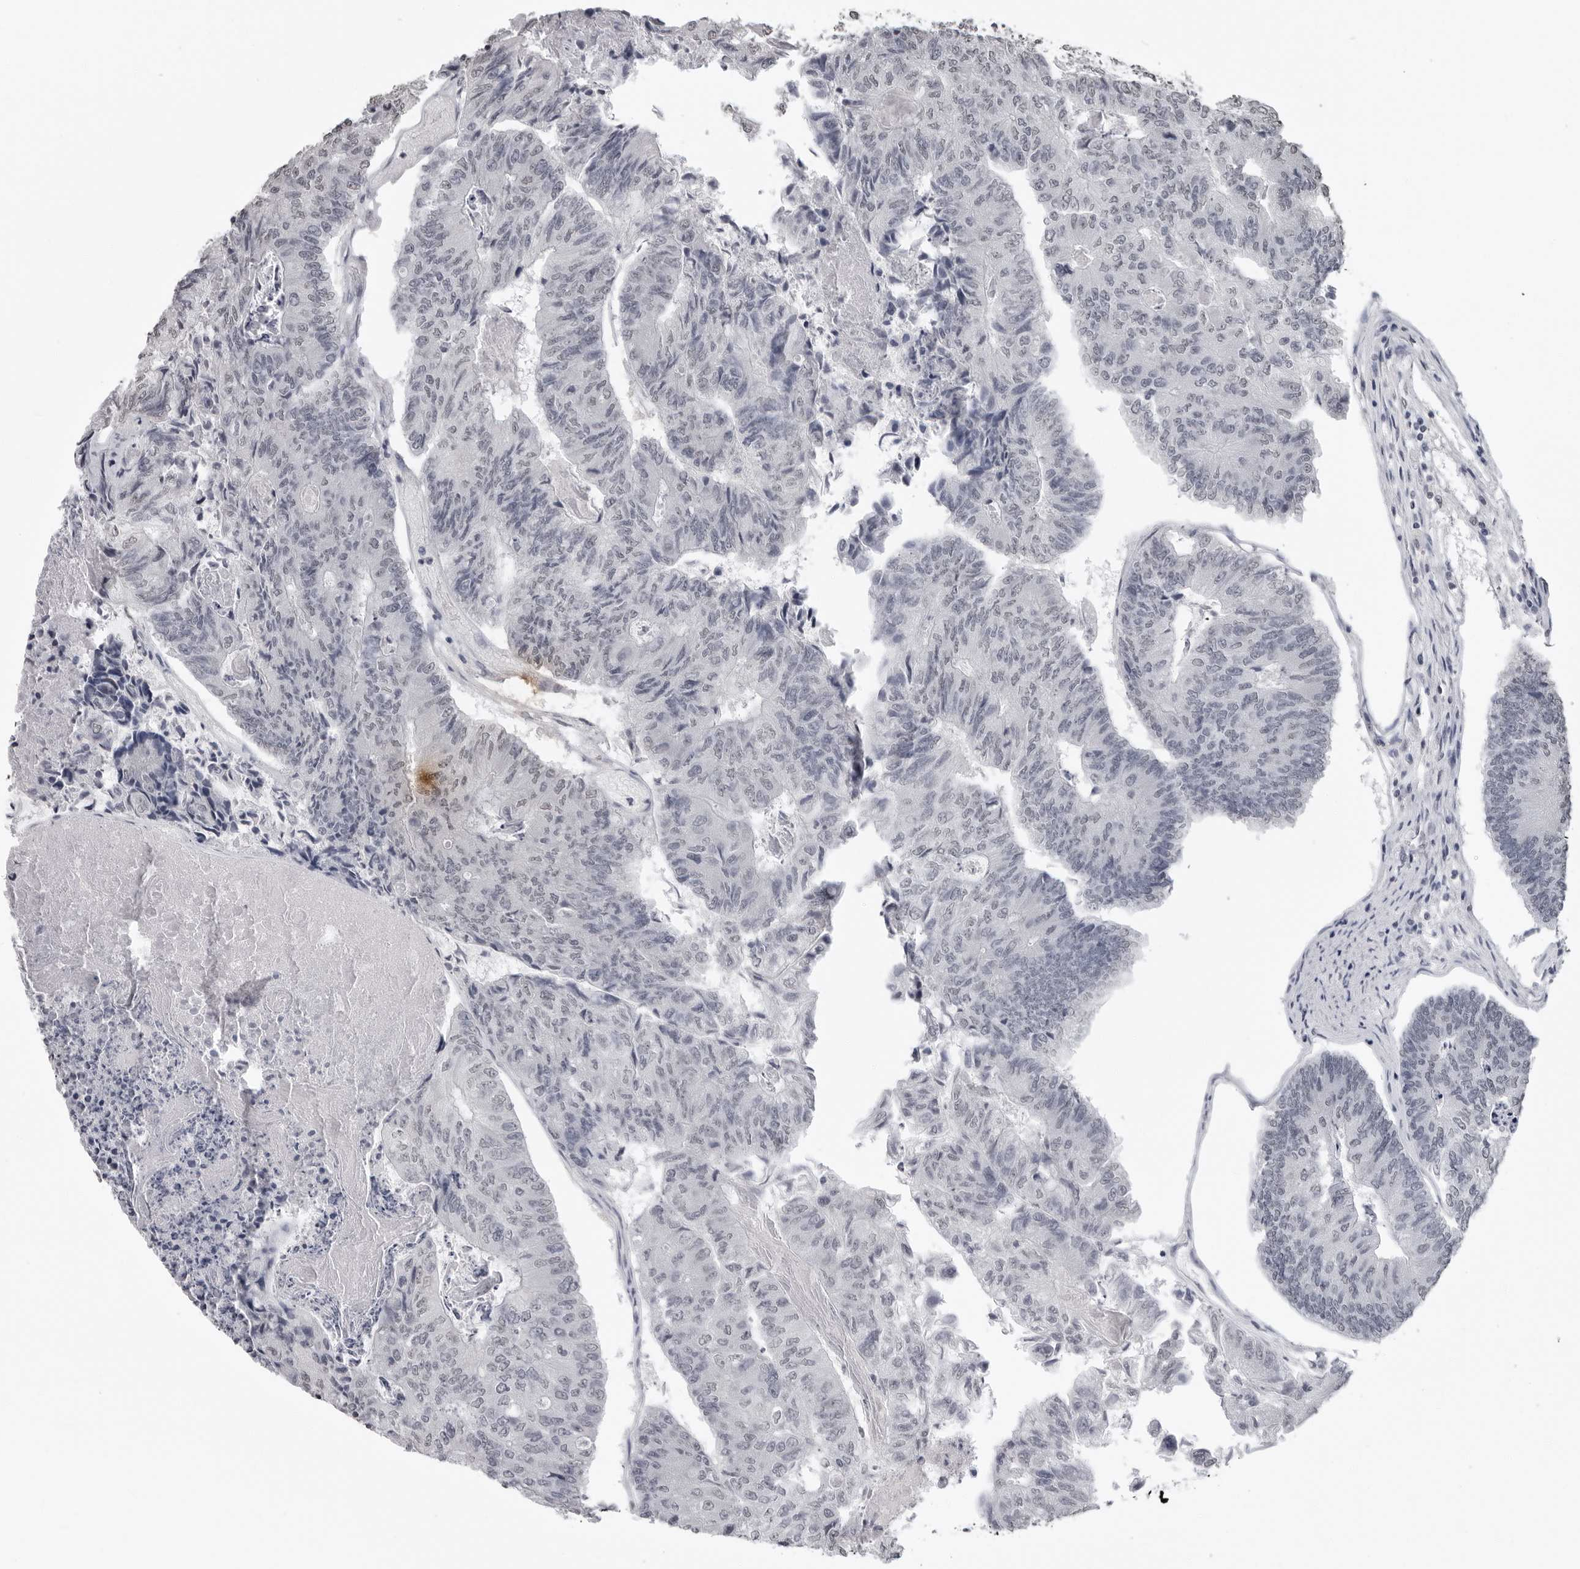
{"staining": {"intensity": "negative", "quantity": "none", "location": "none"}, "tissue": "colorectal cancer", "cell_type": "Tumor cells", "image_type": "cancer", "snomed": [{"axis": "morphology", "description": "Adenocarcinoma, NOS"}, {"axis": "topography", "description": "Colon"}], "caption": "Immunohistochemistry (IHC) of colorectal adenocarcinoma exhibits no expression in tumor cells.", "gene": "HEPACAM", "patient": {"sex": "female", "age": 67}}